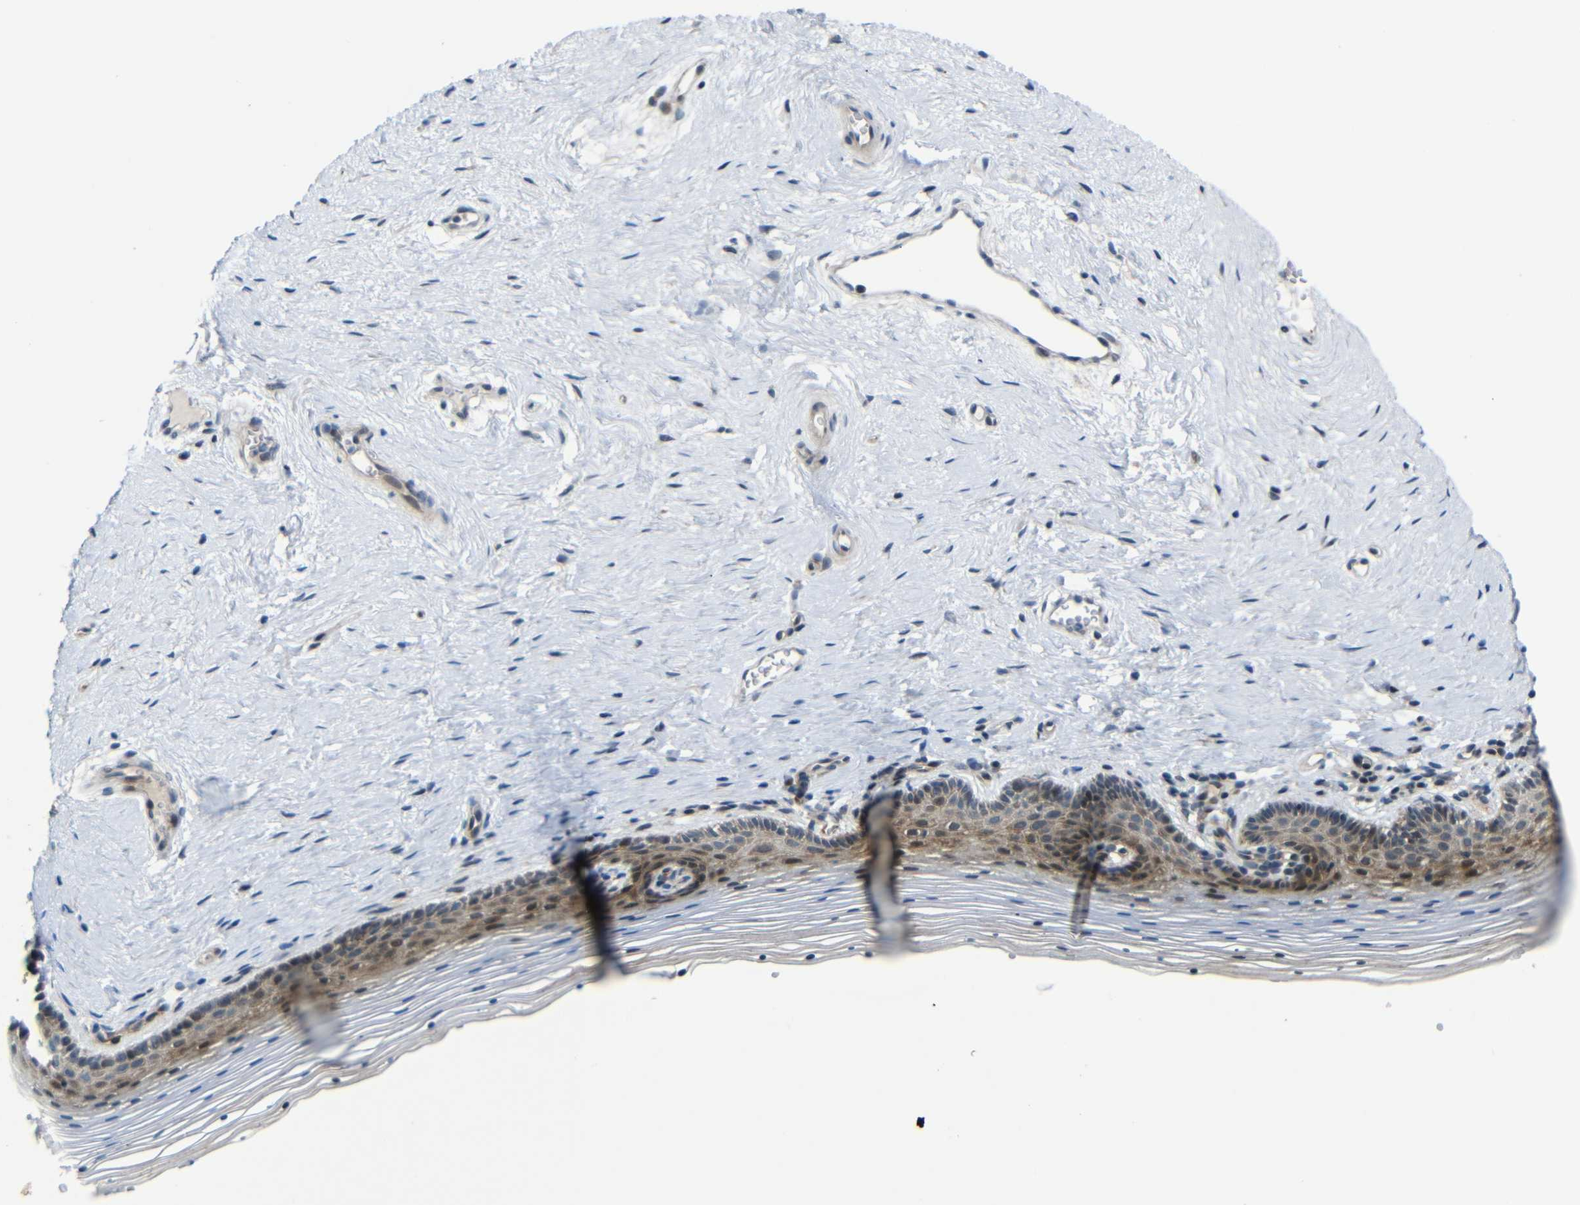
{"staining": {"intensity": "moderate", "quantity": "25%-75%", "location": "cytoplasmic/membranous,nuclear"}, "tissue": "vagina", "cell_type": "Squamous epithelial cells", "image_type": "normal", "snomed": [{"axis": "morphology", "description": "Normal tissue, NOS"}, {"axis": "topography", "description": "Vagina"}], "caption": "Brown immunohistochemical staining in benign vagina reveals moderate cytoplasmic/membranous,nuclear positivity in approximately 25%-75% of squamous epithelial cells.", "gene": "SYDE1", "patient": {"sex": "female", "age": 32}}